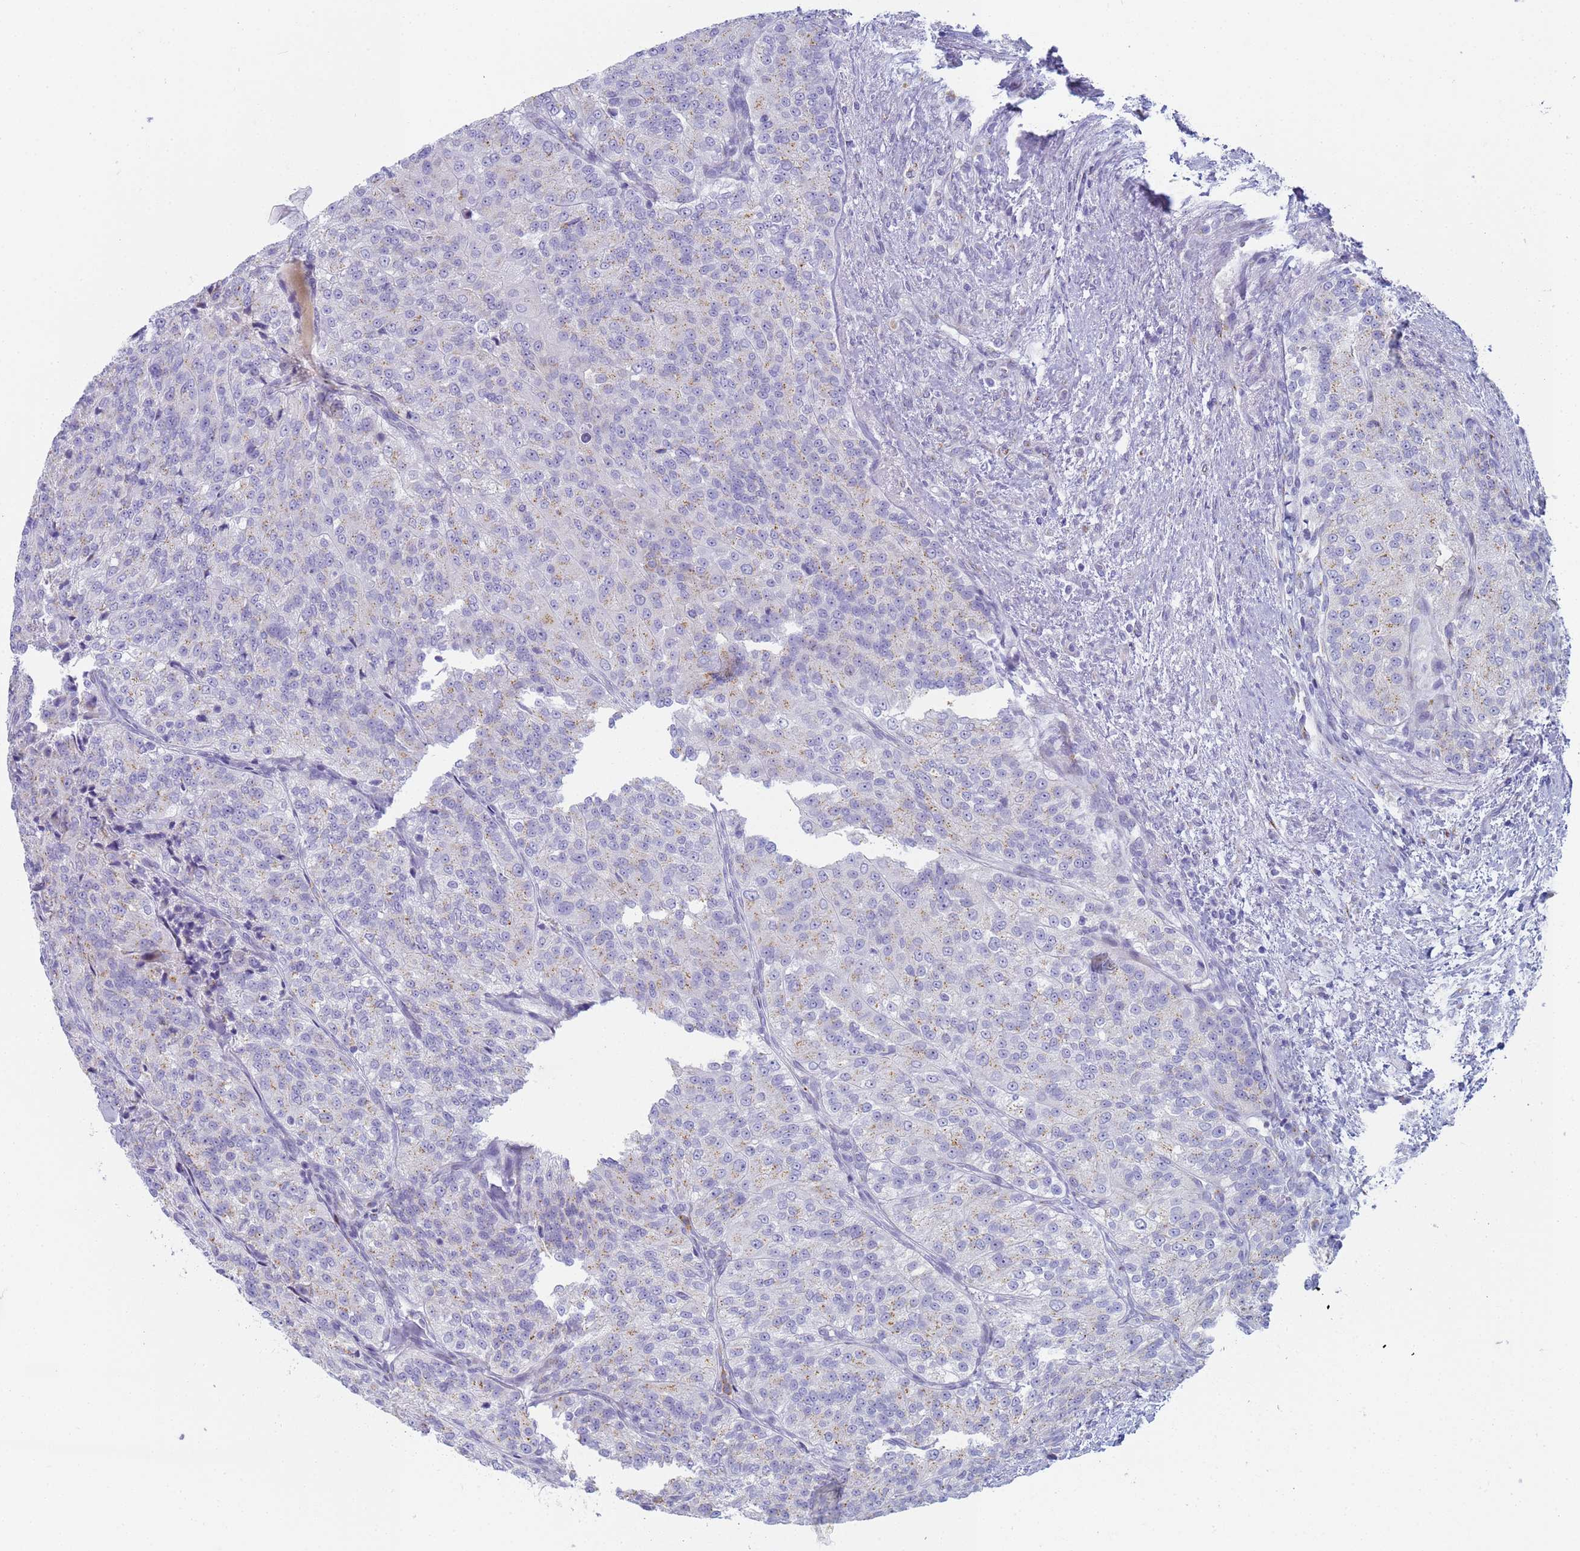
{"staining": {"intensity": "negative", "quantity": "none", "location": "none"}, "tissue": "renal cancer", "cell_type": "Tumor cells", "image_type": "cancer", "snomed": [{"axis": "morphology", "description": "Adenocarcinoma, NOS"}, {"axis": "topography", "description": "Kidney"}], "caption": "DAB (3,3'-diaminobenzidine) immunohistochemical staining of human adenocarcinoma (renal) exhibits no significant staining in tumor cells.", "gene": "CR1", "patient": {"sex": "female", "age": 63}}